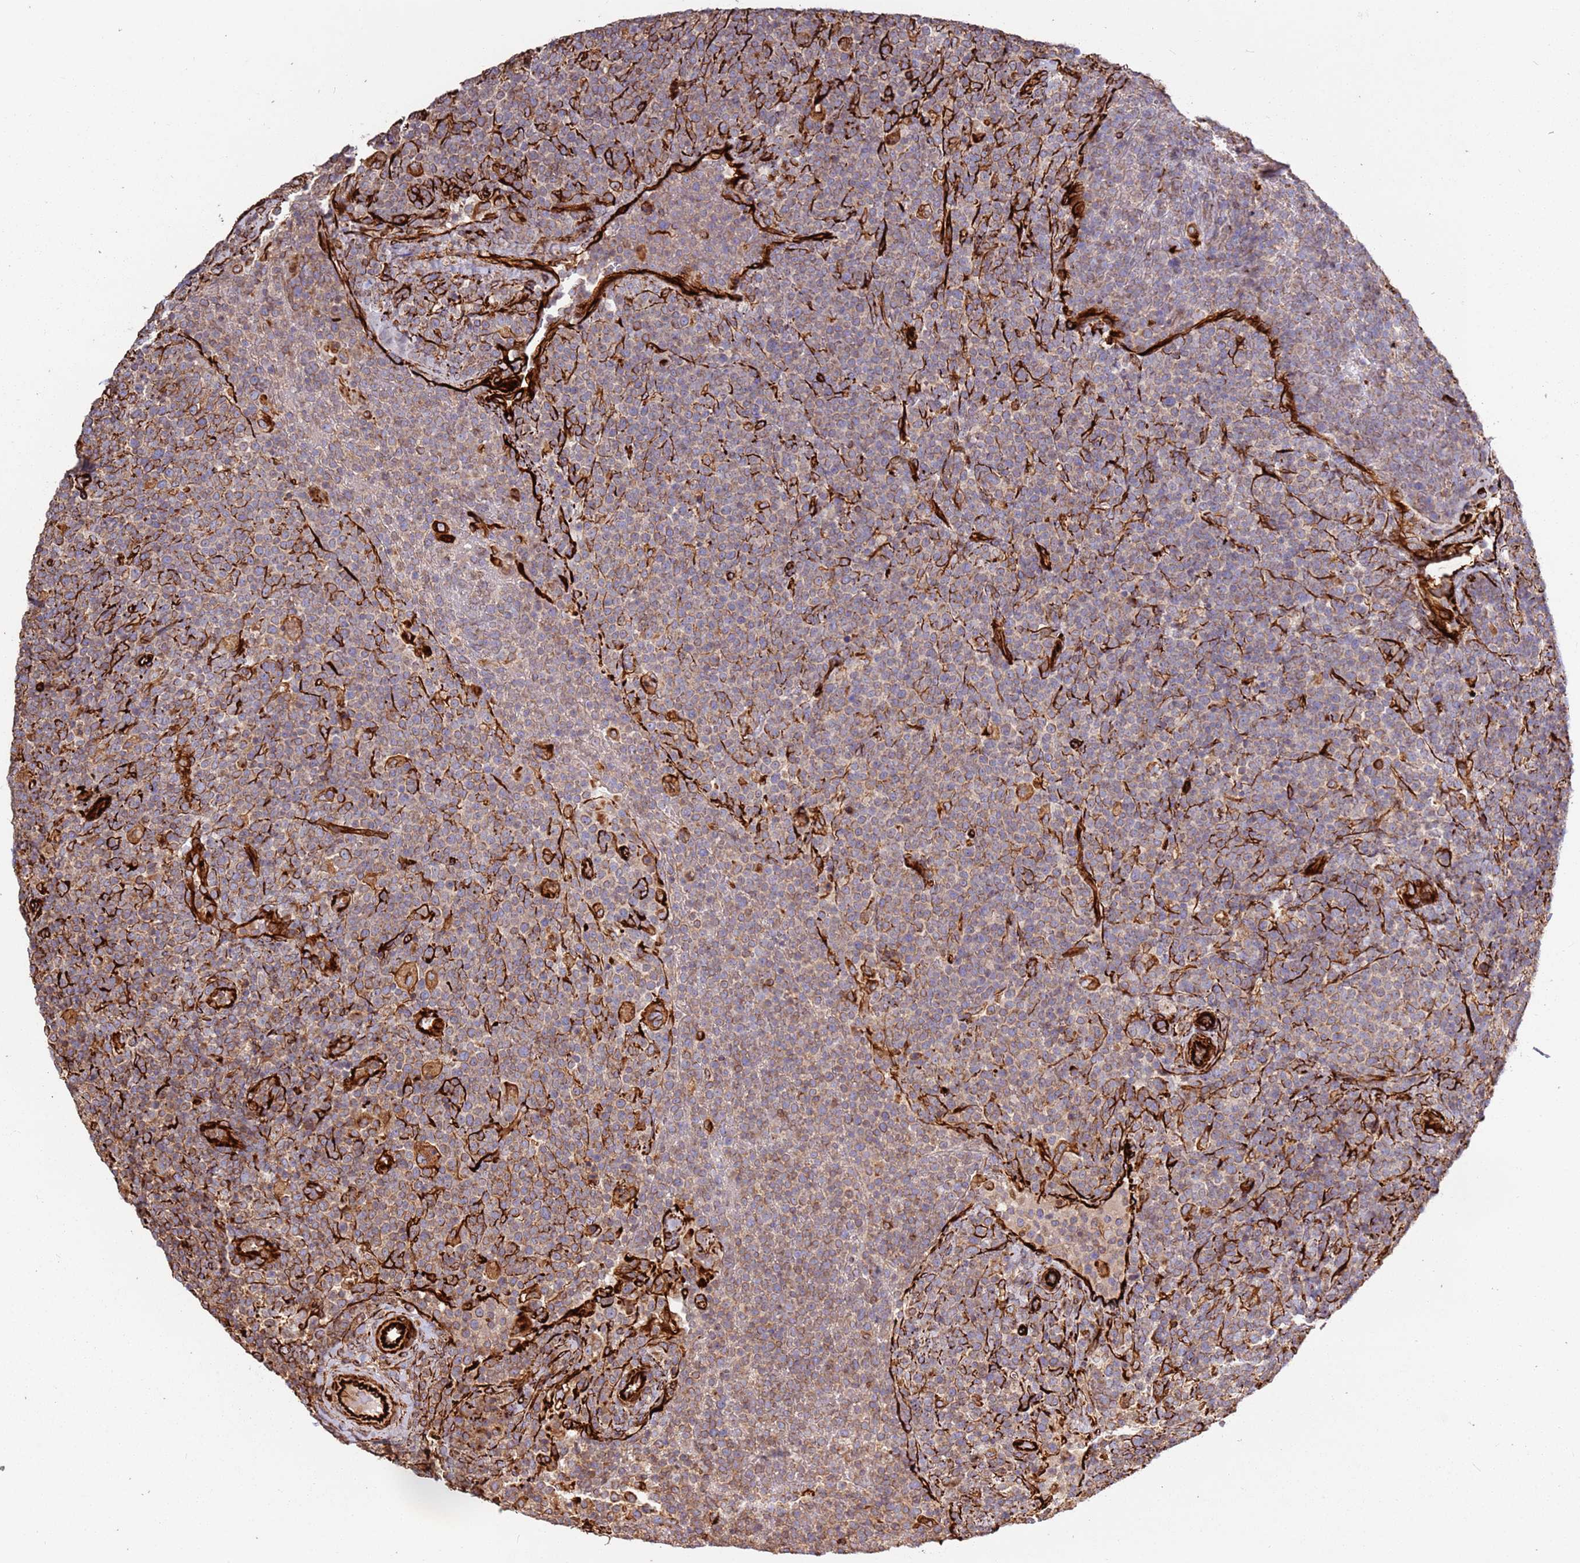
{"staining": {"intensity": "negative", "quantity": "none", "location": "none"}, "tissue": "lymphoma", "cell_type": "Tumor cells", "image_type": "cancer", "snomed": [{"axis": "morphology", "description": "Malignant lymphoma, non-Hodgkin's type, High grade"}, {"axis": "topography", "description": "Lymph node"}], "caption": "This is an immunohistochemistry (IHC) image of human lymphoma. There is no expression in tumor cells.", "gene": "MRGPRE", "patient": {"sex": "male", "age": 61}}